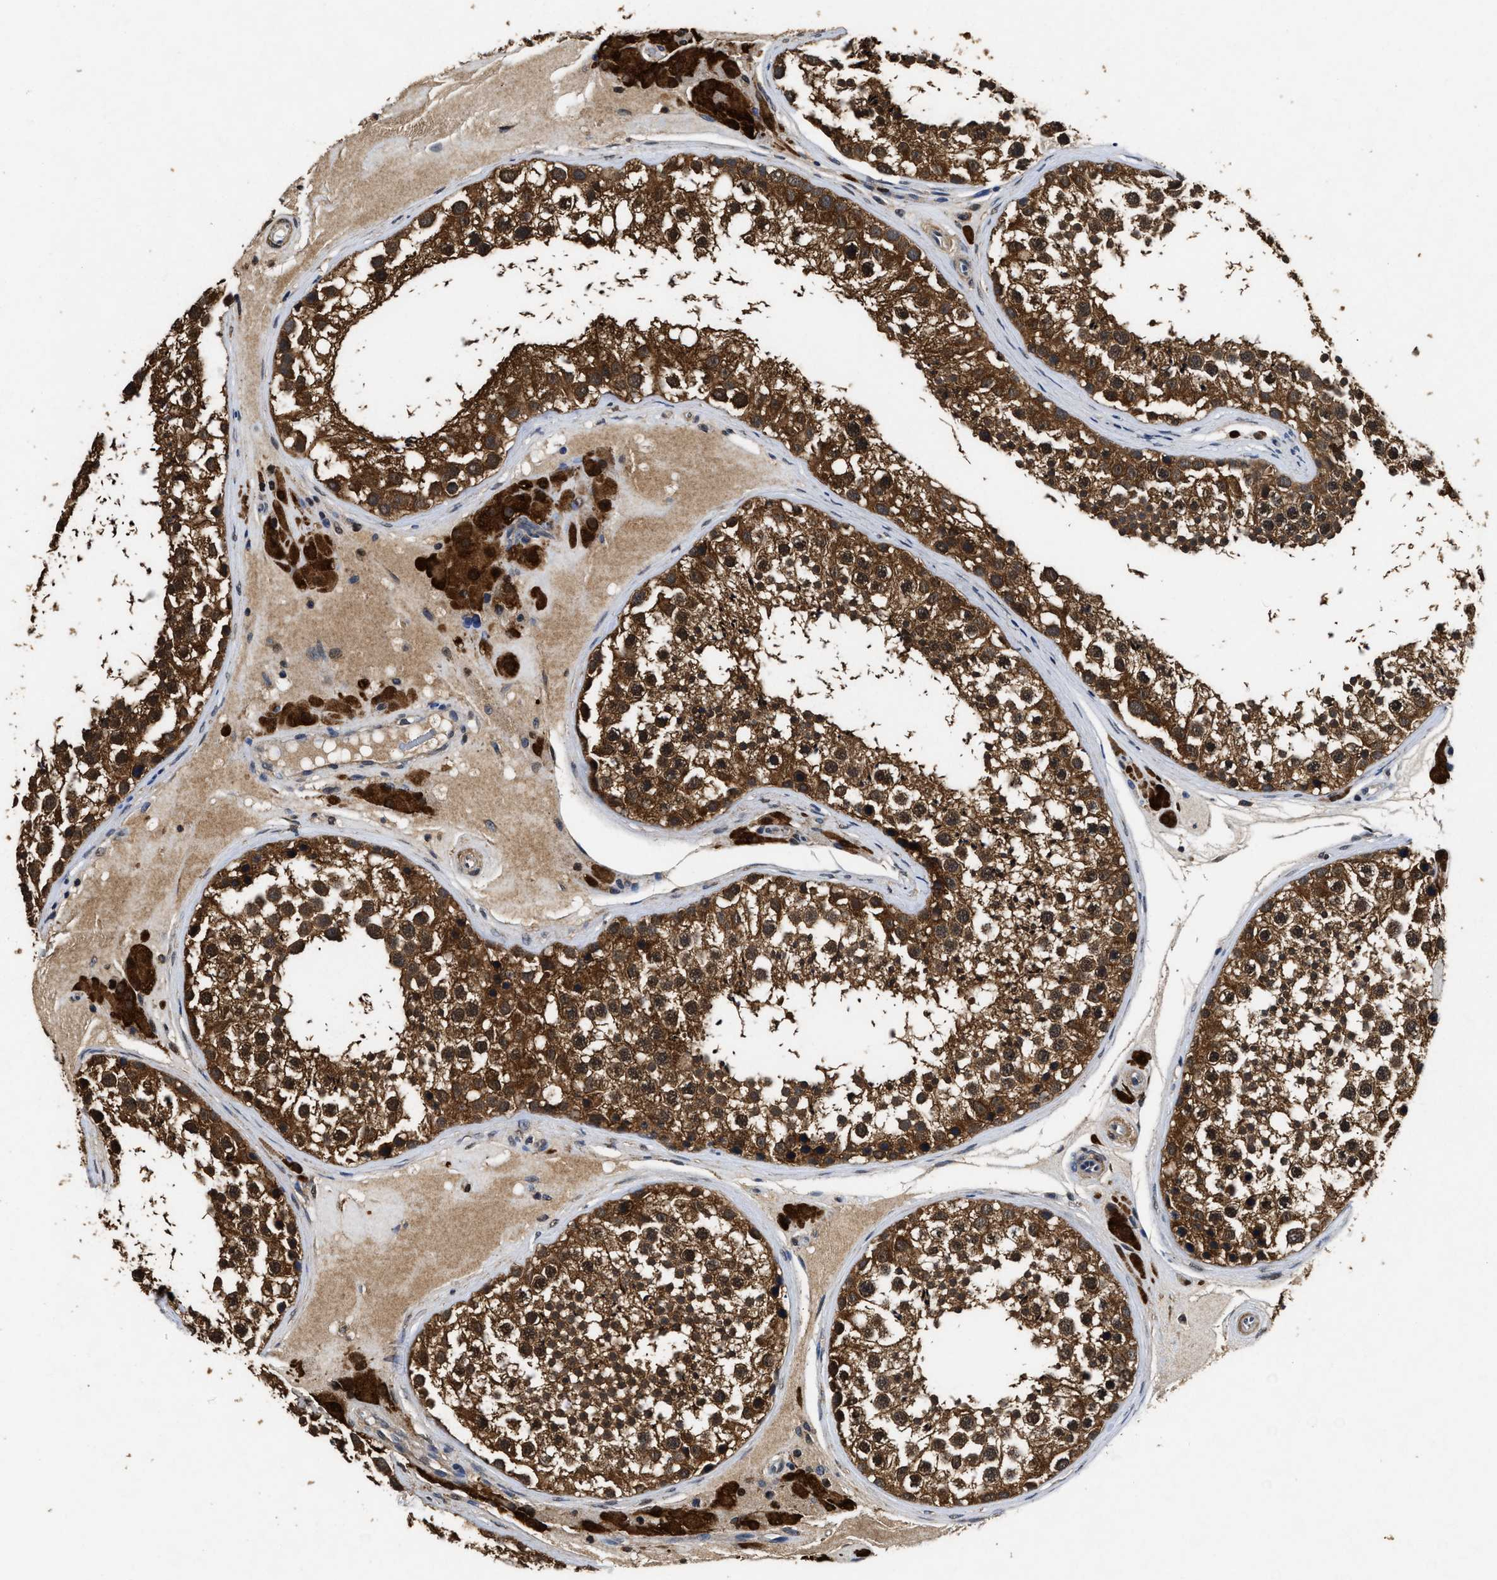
{"staining": {"intensity": "strong", "quantity": ">75%", "location": "cytoplasmic/membranous"}, "tissue": "testis", "cell_type": "Cells in seminiferous ducts", "image_type": "normal", "snomed": [{"axis": "morphology", "description": "Normal tissue, NOS"}, {"axis": "topography", "description": "Testis"}], "caption": "Approximately >75% of cells in seminiferous ducts in unremarkable testis show strong cytoplasmic/membranous protein expression as visualized by brown immunohistochemical staining.", "gene": "ACAT2", "patient": {"sex": "male", "age": 46}}